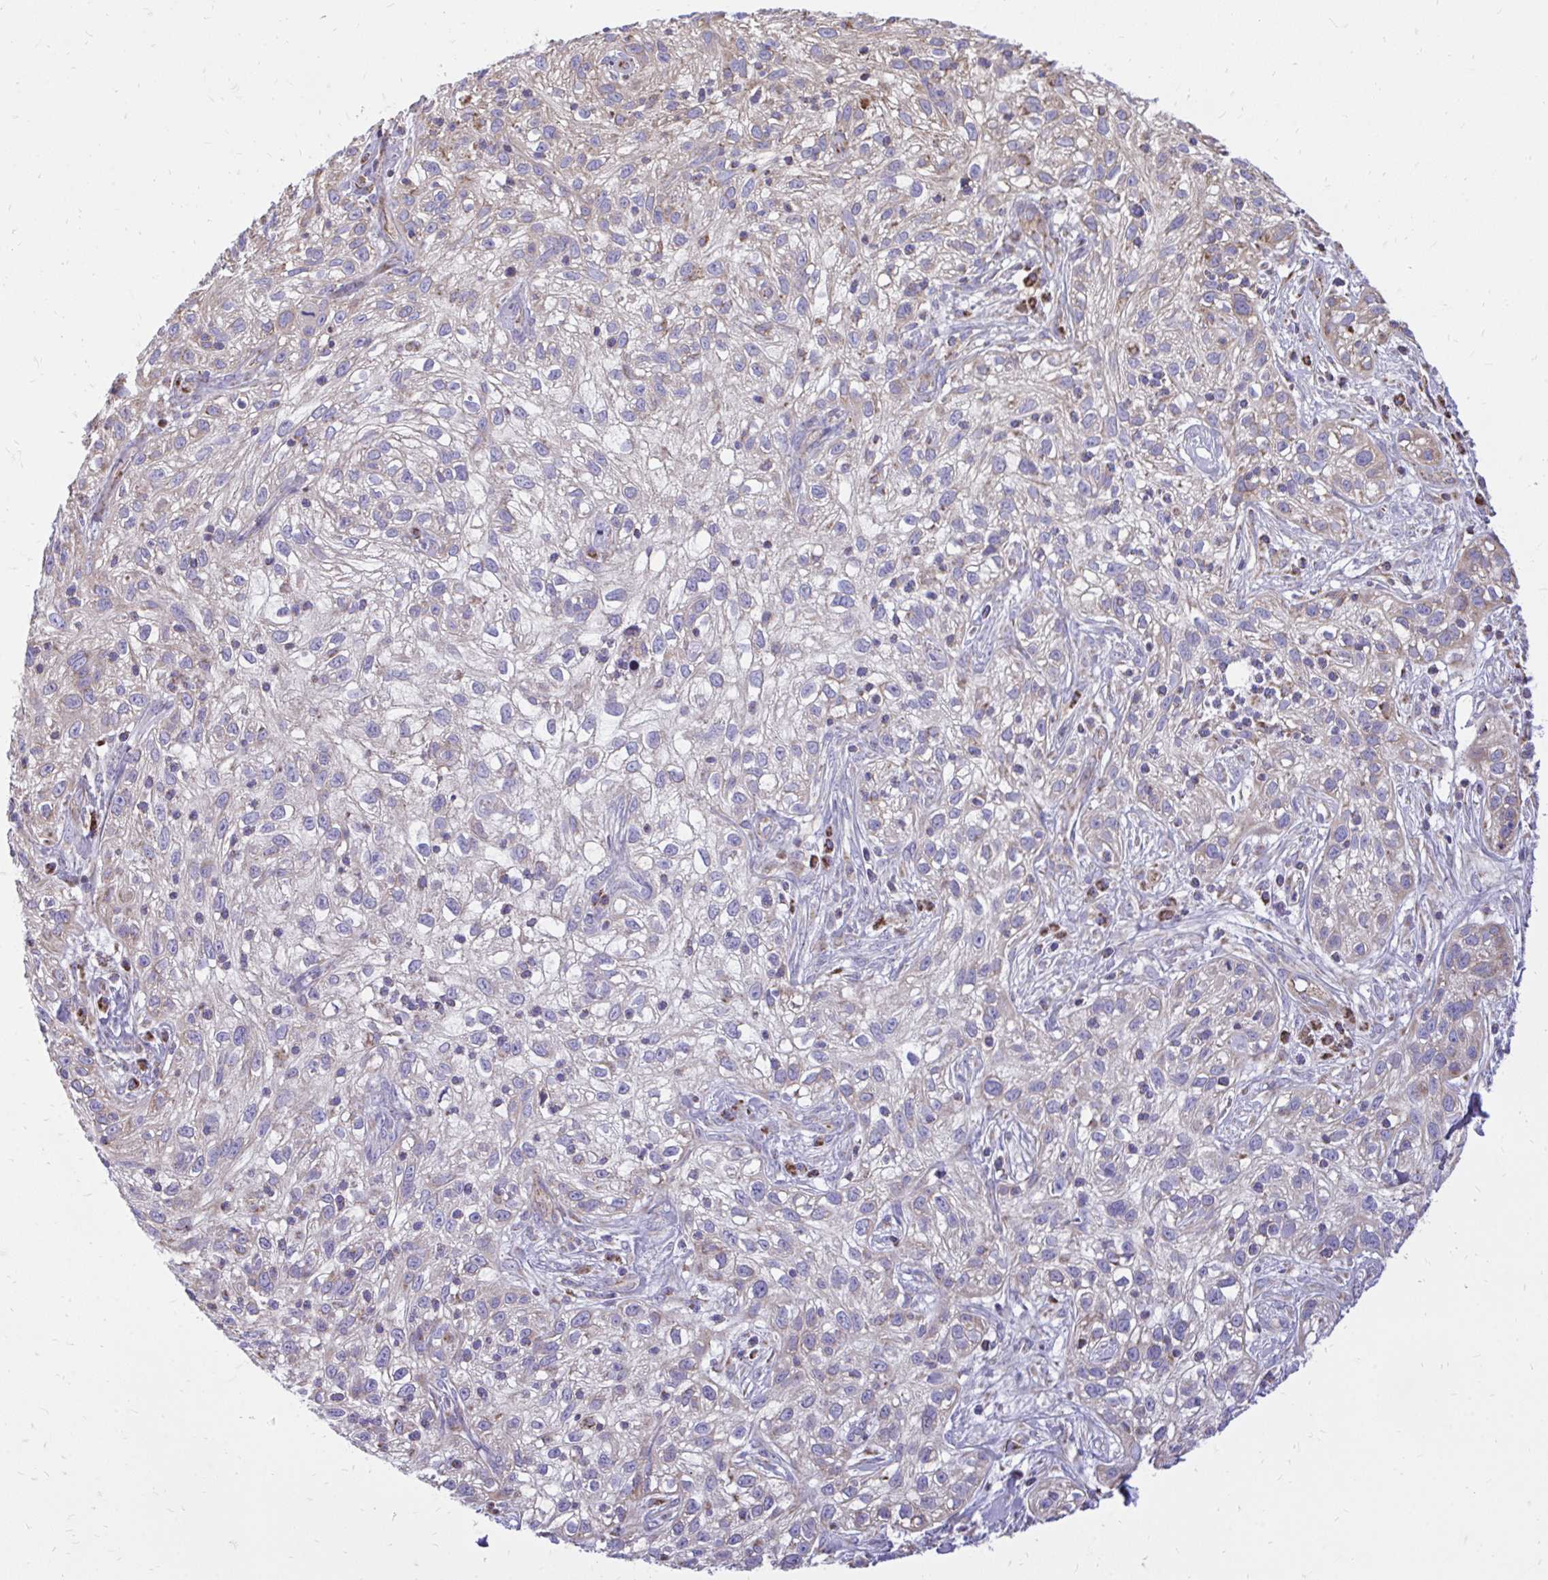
{"staining": {"intensity": "weak", "quantity": "25%-75%", "location": "cytoplasmic/membranous"}, "tissue": "skin cancer", "cell_type": "Tumor cells", "image_type": "cancer", "snomed": [{"axis": "morphology", "description": "Squamous cell carcinoma, NOS"}, {"axis": "topography", "description": "Skin"}], "caption": "IHC (DAB) staining of squamous cell carcinoma (skin) demonstrates weak cytoplasmic/membranous protein positivity in about 25%-75% of tumor cells.", "gene": "ATP13A2", "patient": {"sex": "male", "age": 82}}